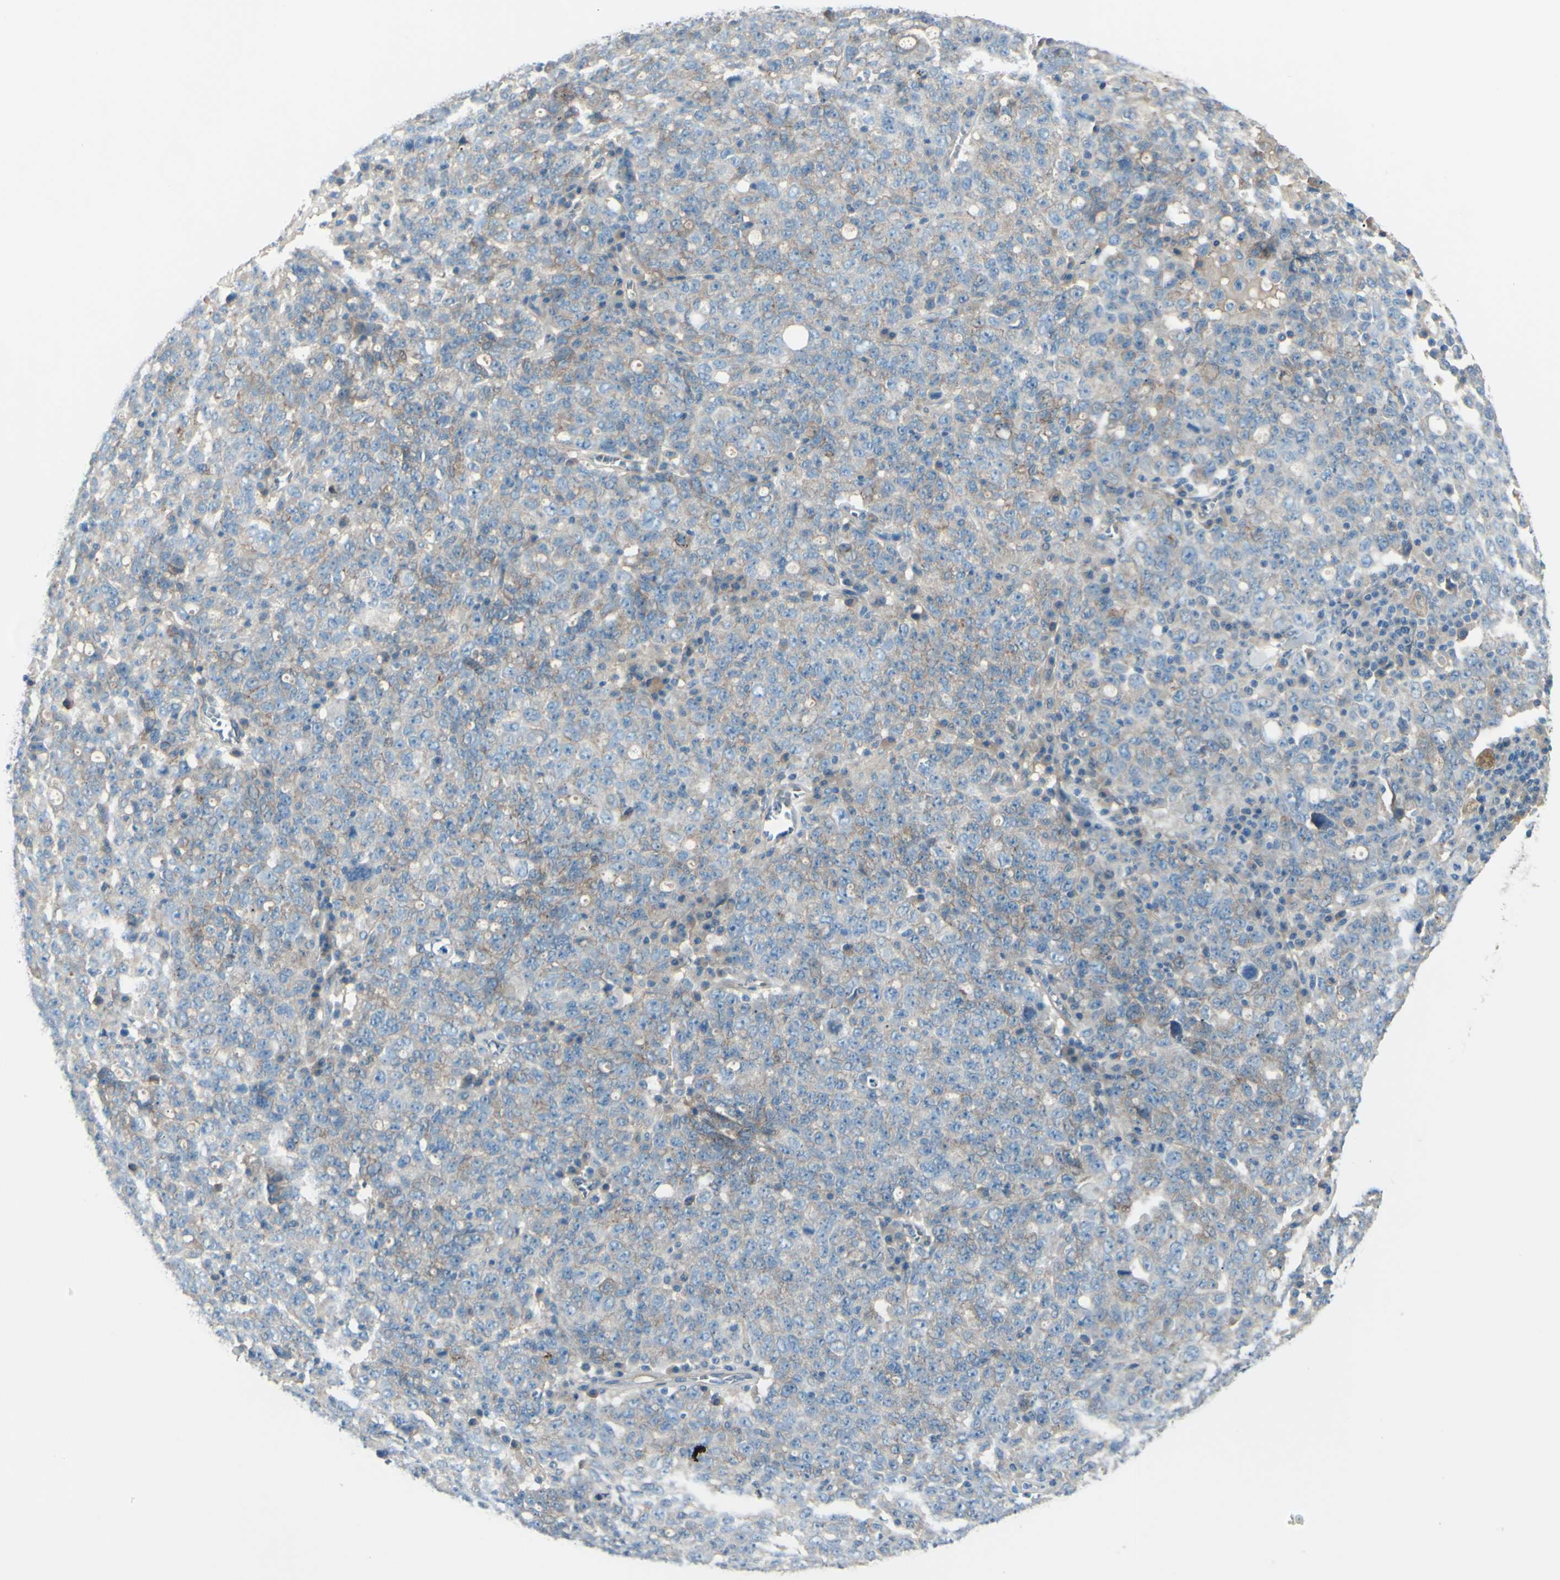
{"staining": {"intensity": "weak", "quantity": ">75%", "location": "cytoplasmic/membranous"}, "tissue": "ovarian cancer", "cell_type": "Tumor cells", "image_type": "cancer", "snomed": [{"axis": "morphology", "description": "Carcinoma, endometroid"}, {"axis": "topography", "description": "Ovary"}], "caption": "Protein staining by immunohistochemistry (IHC) demonstrates weak cytoplasmic/membranous expression in approximately >75% of tumor cells in ovarian endometroid carcinoma.", "gene": "PCDHGA2", "patient": {"sex": "female", "age": 62}}